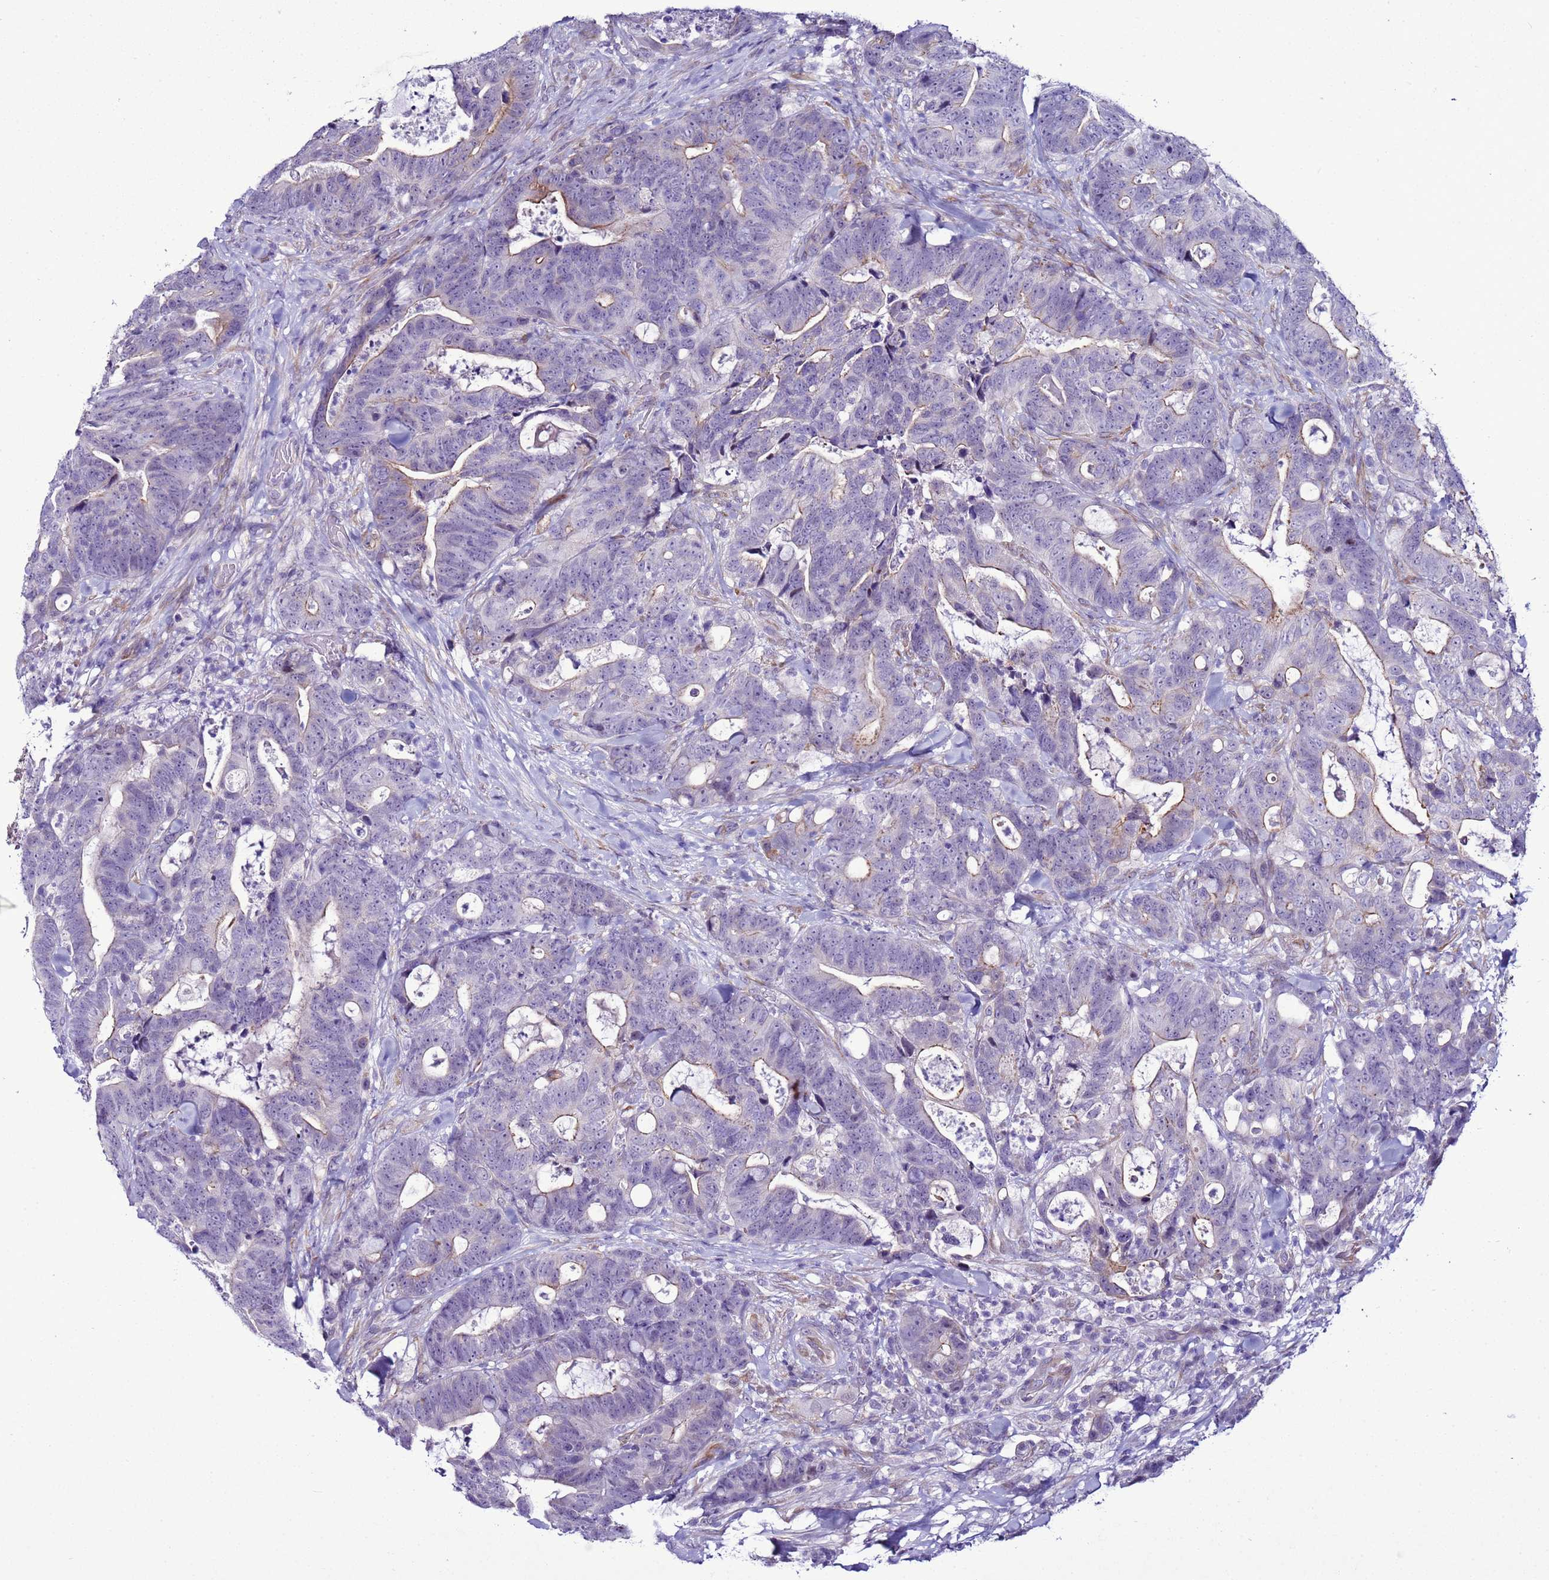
{"staining": {"intensity": "negative", "quantity": "none", "location": "none"}, "tissue": "colorectal cancer", "cell_type": "Tumor cells", "image_type": "cancer", "snomed": [{"axis": "morphology", "description": "Adenocarcinoma, NOS"}, {"axis": "topography", "description": "Colon"}], "caption": "Protein analysis of colorectal cancer reveals no significant expression in tumor cells. (DAB immunohistochemistry (IHC), high magnification).", "gene": "LRRC10B", "patient": {"sex": "female", "age": 82}}